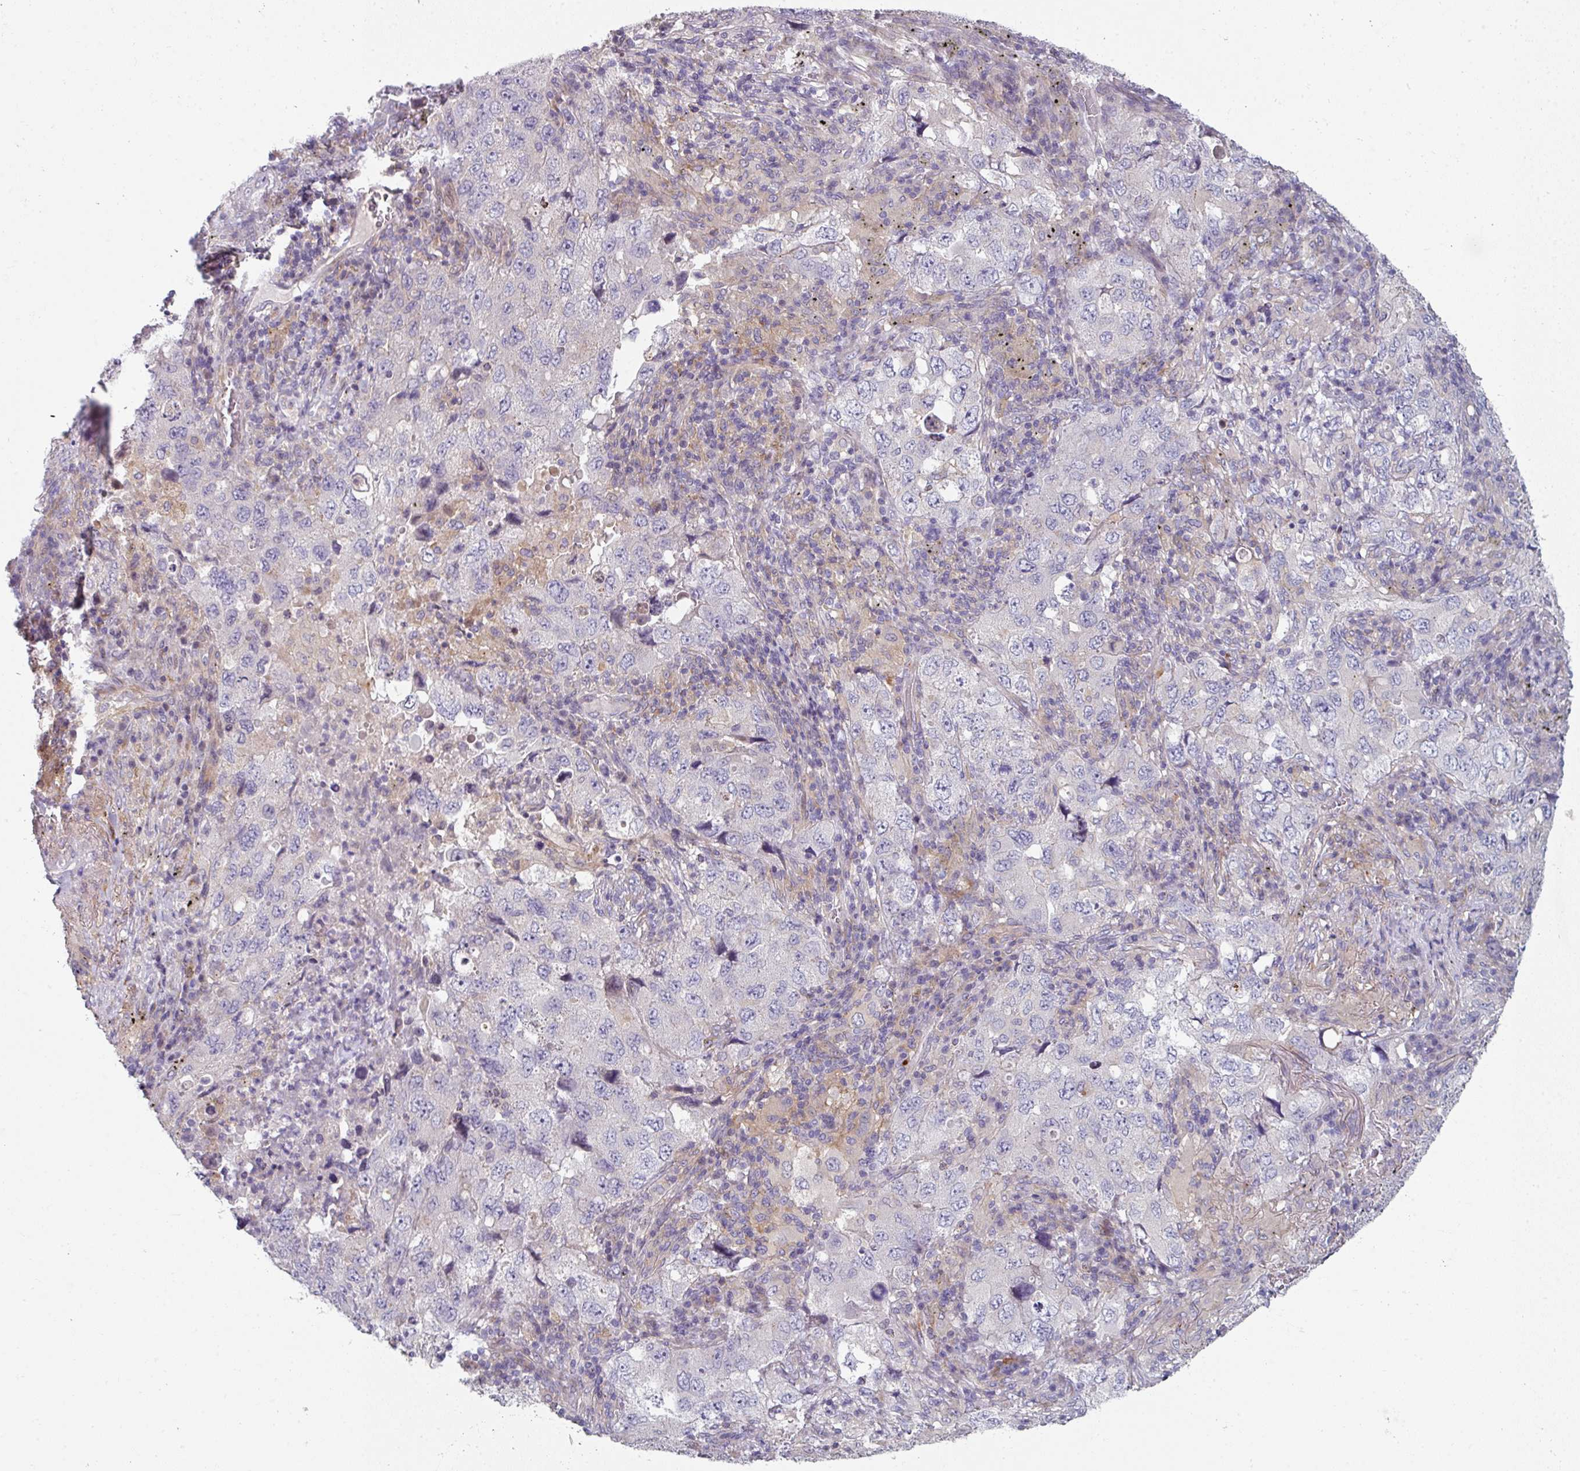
{"staining": {"intensity": "negative", "quantity": "none", "location": "none"}, "tissue": "lung cancer", "cell_type": "Tumor cells", "image_type": "cancer", "snomed": [{"axis": "morphology", "description": "Adenocarcinoma, NOS"}, {"axis": "topography", "description": "Lung"}], "caption": "This is an IHC micrograph of human adenocarcinoma (lung). There is no positivity in tumor cells.", "gene": "WSB2", "patient": {"sex": "female", "age": 57}}